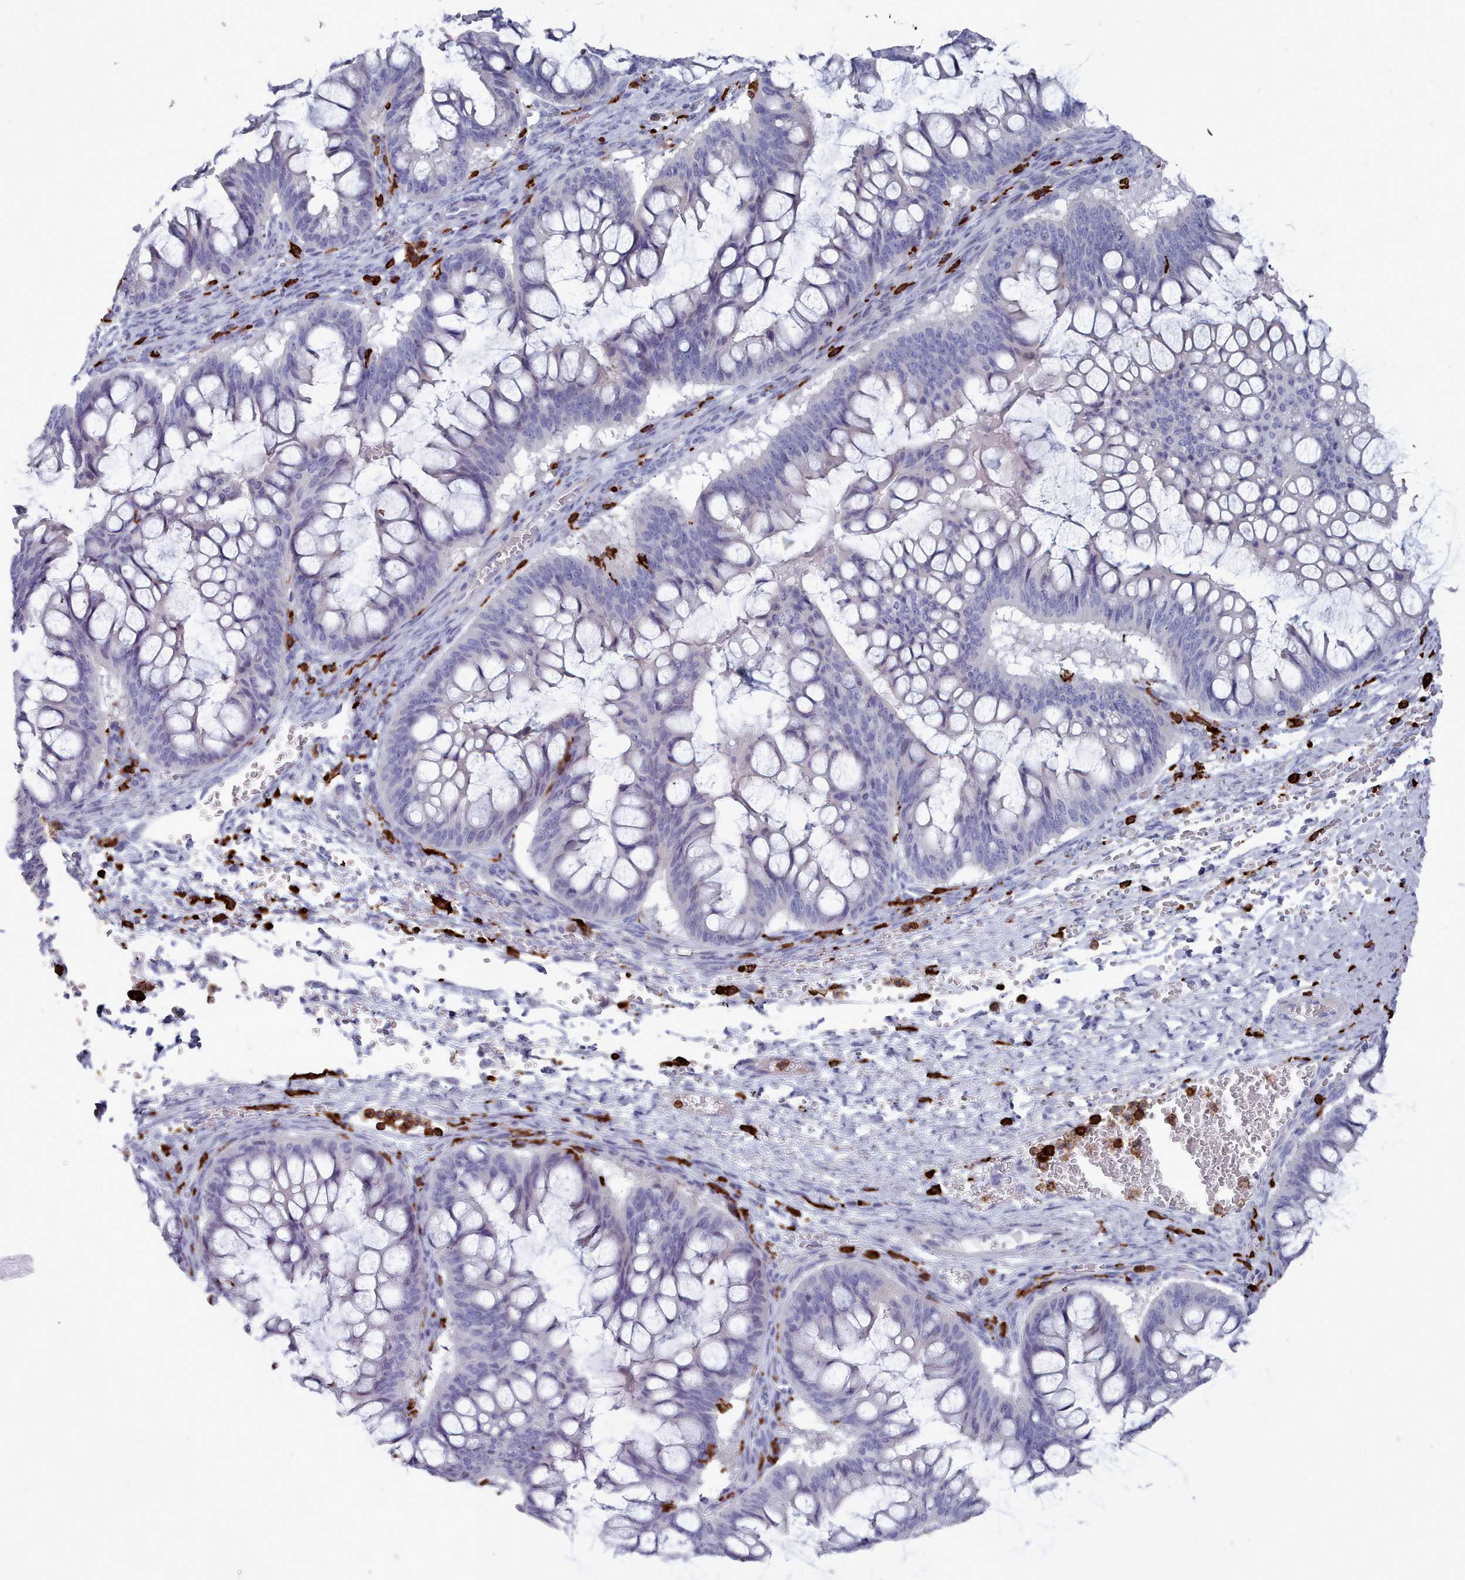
{"staining": {"intensity": "negative", "quantity": "none", "location": "none"}, "tissue": "ovarian cancer", "cell_type": "Tumor cells", "image_type": "cancer", "snomed": [{"axis": "morphology", "description": "Cystadenocarcinoma, mucinous, NOS"}, {"axis": "topography", "description": "Ovary"}], "caption": "Tumor cells are negative for protein expression in human mucinous cystadenocarcinoma (ovarian).", "gene": "AIF1", "patient": {"sex": "female", "age": 73}}